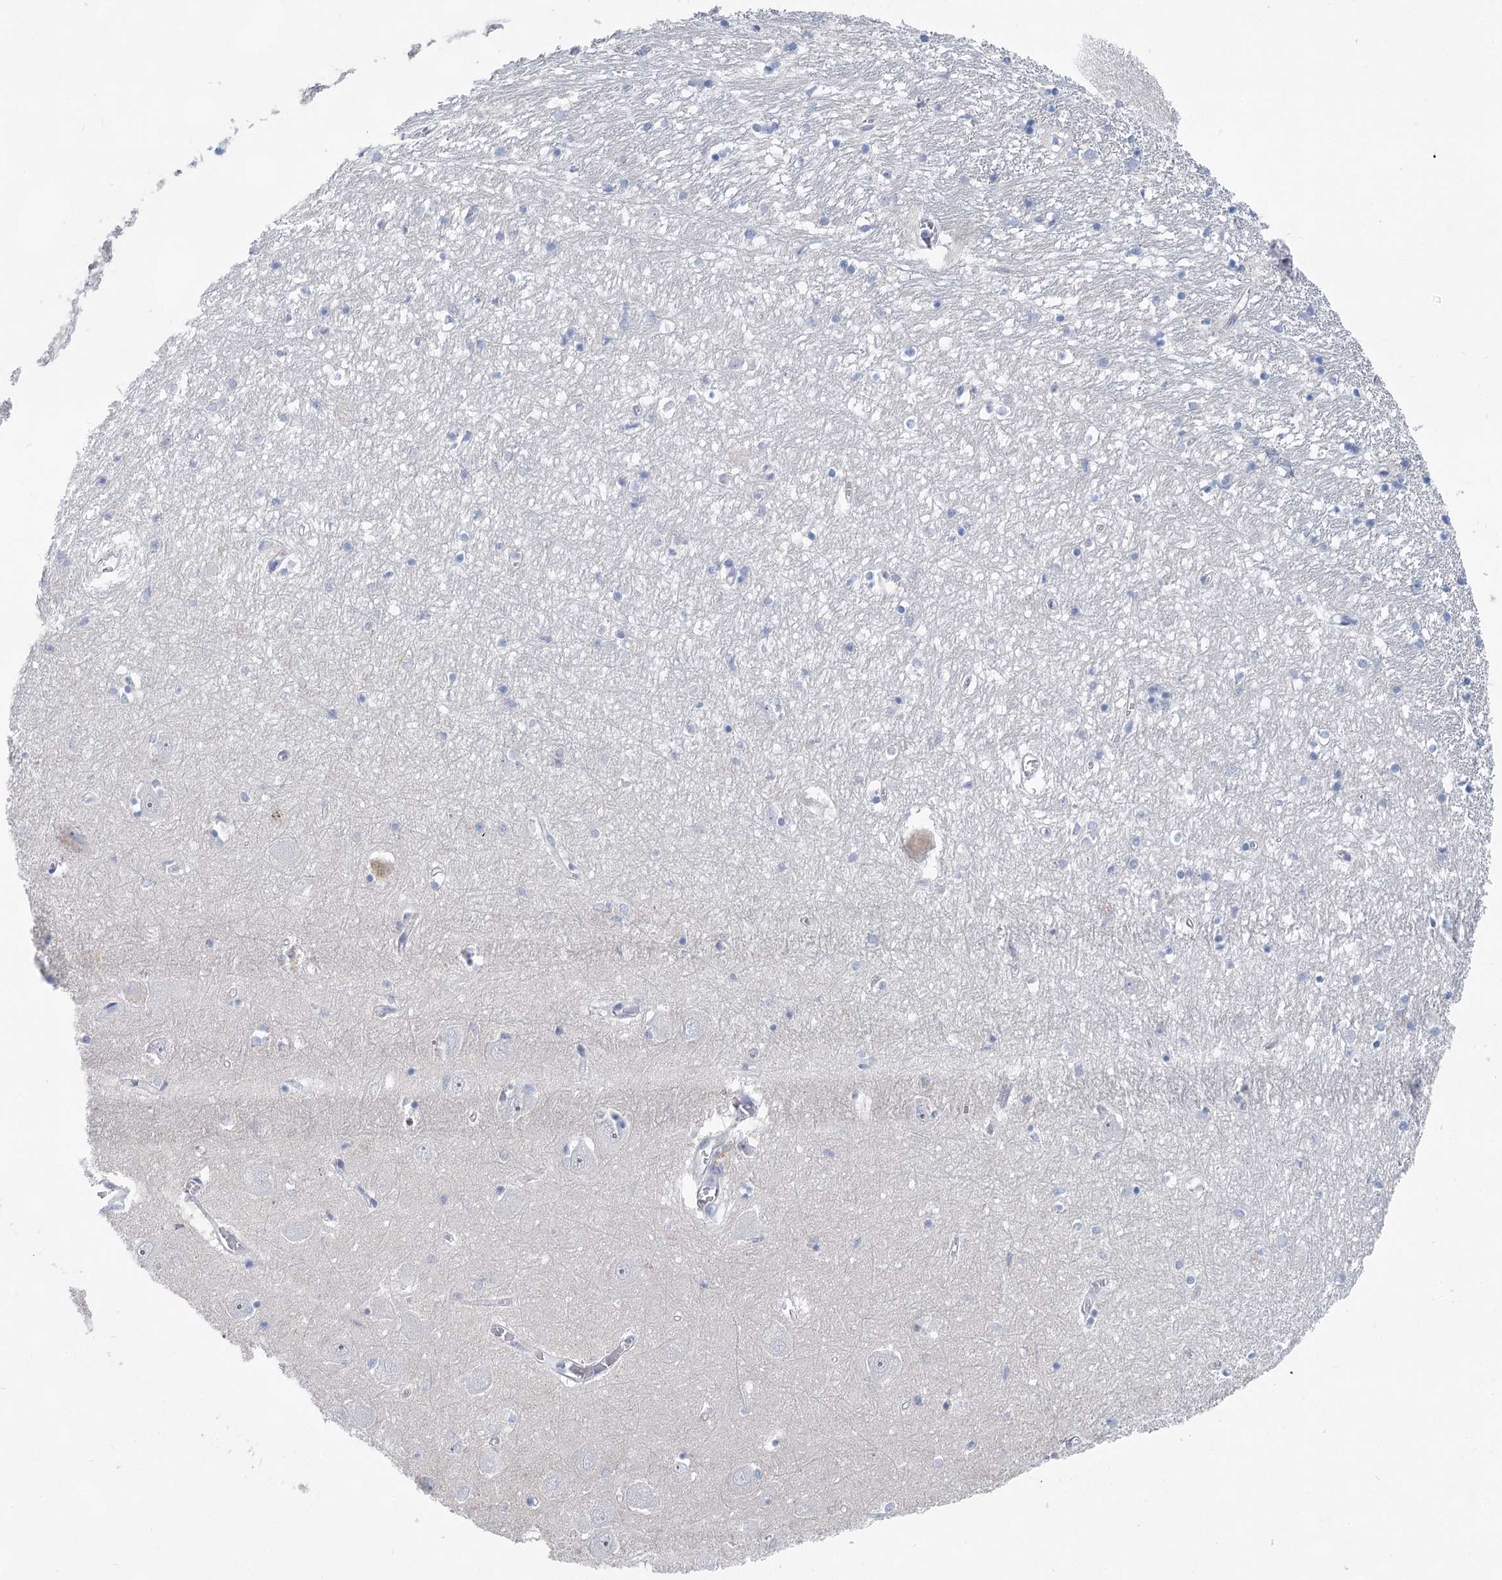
{"staining": {"intensity": "negative", "quantity": "none", "location": "none"}, "tissue": "hippocampus", "cell_type": "Glial cells", "image_type": "normal", "snomed": [{"axis": "morphology", "description": "Normal tissue, NOS"}, {"axis": "topography", "description": "Hippocampus"}], "caption": "Immunohistochemistry (IHC) histopathology image of normal hippocampus stained for a protein (brown), which displays no staining in glial cells.", "gene": "WDR74", "patient": {"sex": "male", "age": 70}}